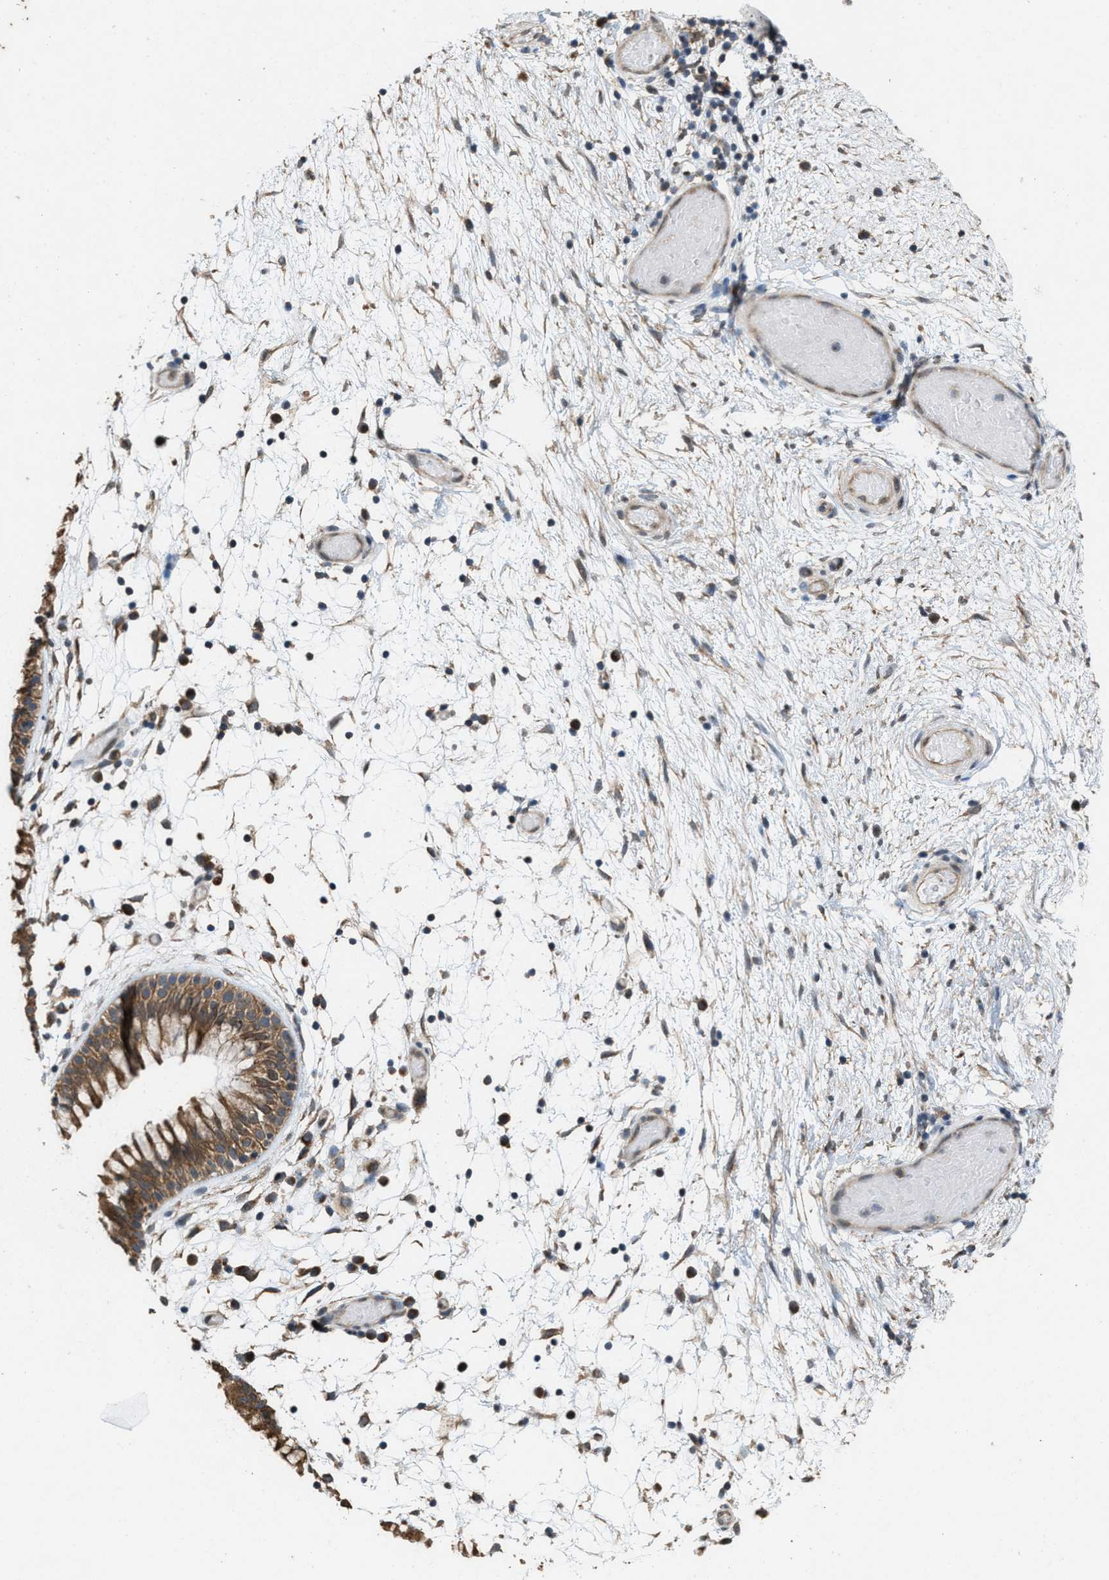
{"staining": {"intensity": "moderate", "quantity": ">75%", "location": "cytoplasmic/membranous"}, "tissue": "nasopharynx", "cell_type": "Respiratory epithelial cells", "image_type": "normal", "snomed": [{"axis": "morphology", "description": "Normal tissue, NOS"}, {"axis": "morphology", "description": "Inflammation, NOS"}, {"axis": "topography", "description": "Nasopharynx"}], "caption": "The micrograph shows a brown stain indicating the presence of a protein in the cytoplasmic/membranous of respiratory epithelial cells in nasopharynx. (IHC, brightfield microscopy, high magnification).", "gene": "PLAA", "patient": {"sex": "male", "age": 48}}